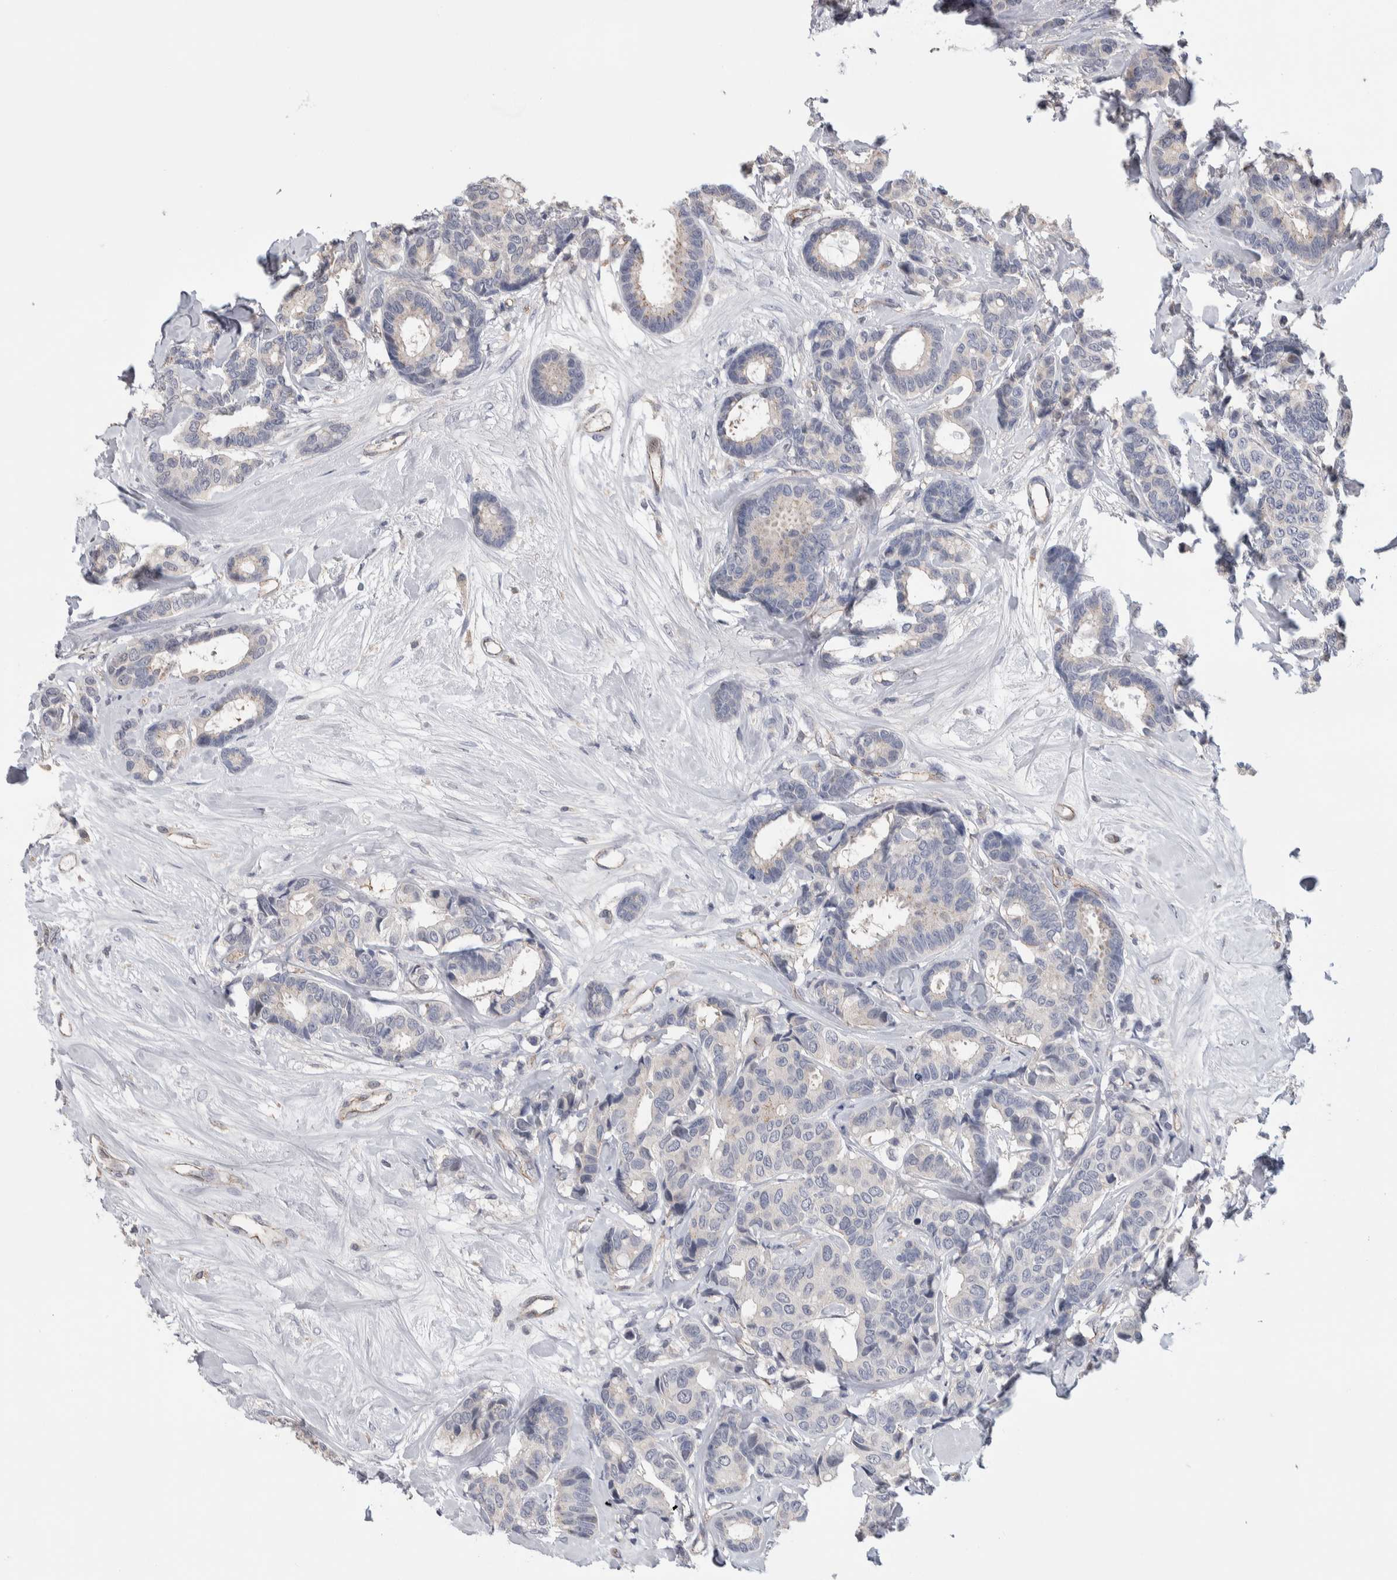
{"staining": {"intensity": "negative", "quantity": "none", "location": "none"}, "tissue": "breast cancer", "cell_type": "Tumor cells", "image_type": "cancer", "snomed": [{"axis": "morphology", "description": "Duct carcinoma"}, {"axis": "topography", "description": "Breast"}], "caption": "Tumor cells are negative for brown protein staining in breast cancer.", "gene": "ZBTB49", "patient": {"sex": "female", "age": 87}}